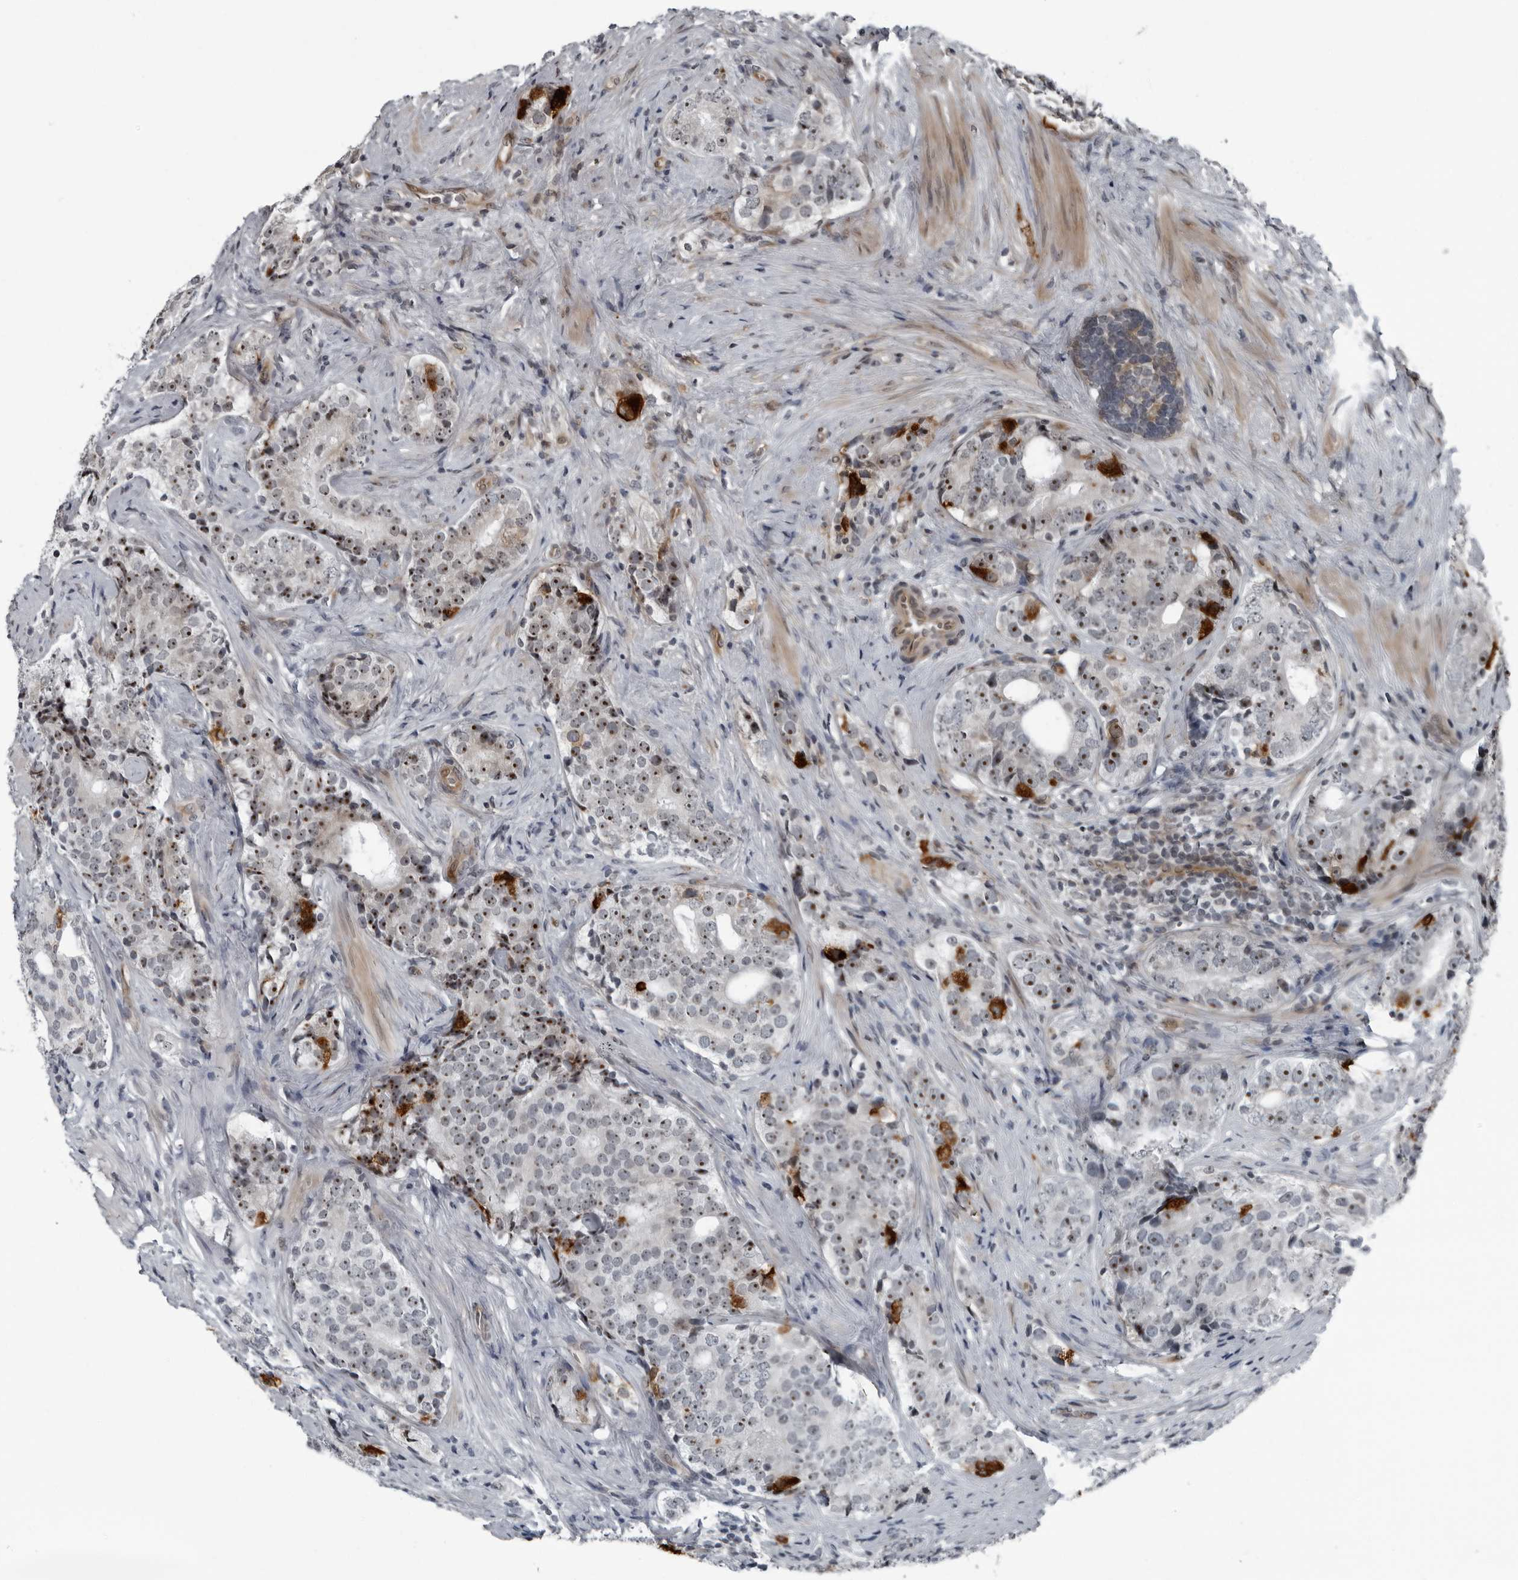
{"staining": {"intensity": "moderate", "quantity": ">75%", "location": "cytoplasmic/membranous,nuclear"}, "tissue": "prostate cancer", "cell_type": "Tumor cells", "image_type": "cancer", "snomed": [{"axis": "morphology", "description": "Adenocarcinoma, High grade"}, {"axis": "topography", "description": "Prostate"}], "caption": "Prostate cancer (high-grade adenocarcinoma) was stained to show a protein in brown. There is medium levels of moderate cytoplasmic/membranous and nuclear positivity in about >75% of tumor cells. The staining is performed using DAB brown chromogen to label protein expression. The nuclei are counter-stained blue using hematoxylin.", "gene": "FAM102B", "patient": {"sex": "male", "age": 56}}